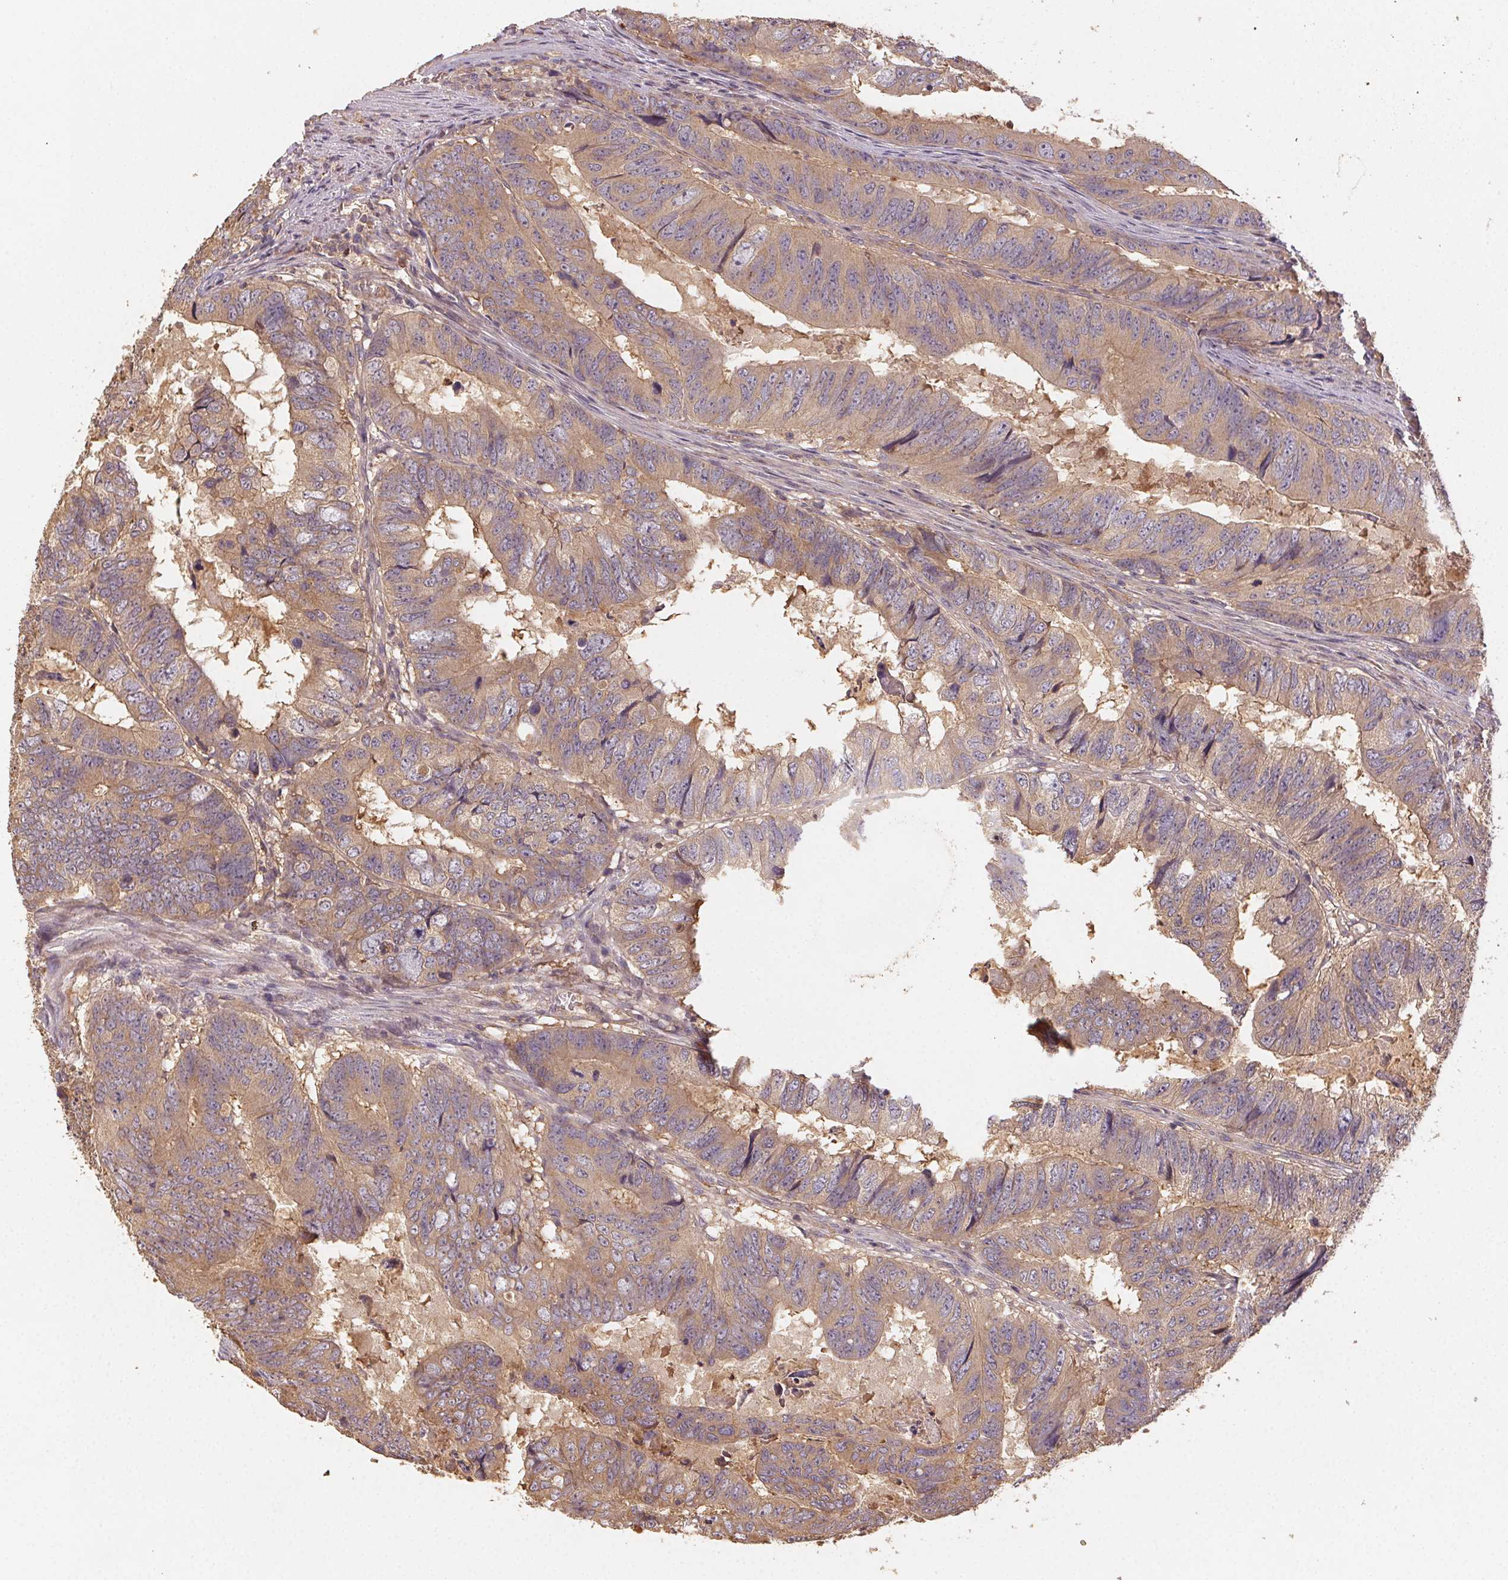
{"staining": {"intensity": "weak", "quantity": ">75%", "location": "cytoplasmic/membranous"}, "tissue": "colorectal cancer", "cell_type": "Tumor cells", "image_type": "cancer", "snomed": [{"axis": "morphology", "description": "Adenocarcinoma, NOS"}, {"axis": "topography", "description": "Colon"}], "caption": "The histopathology image displays staining of colorectal cancer, revealing weak cytoplasmic/membranous protein staining (brown color) within tumor cells. Nuclei are stained in blue.", "gene": "RALA", "patient": {"sex": "male", "age": 79}}